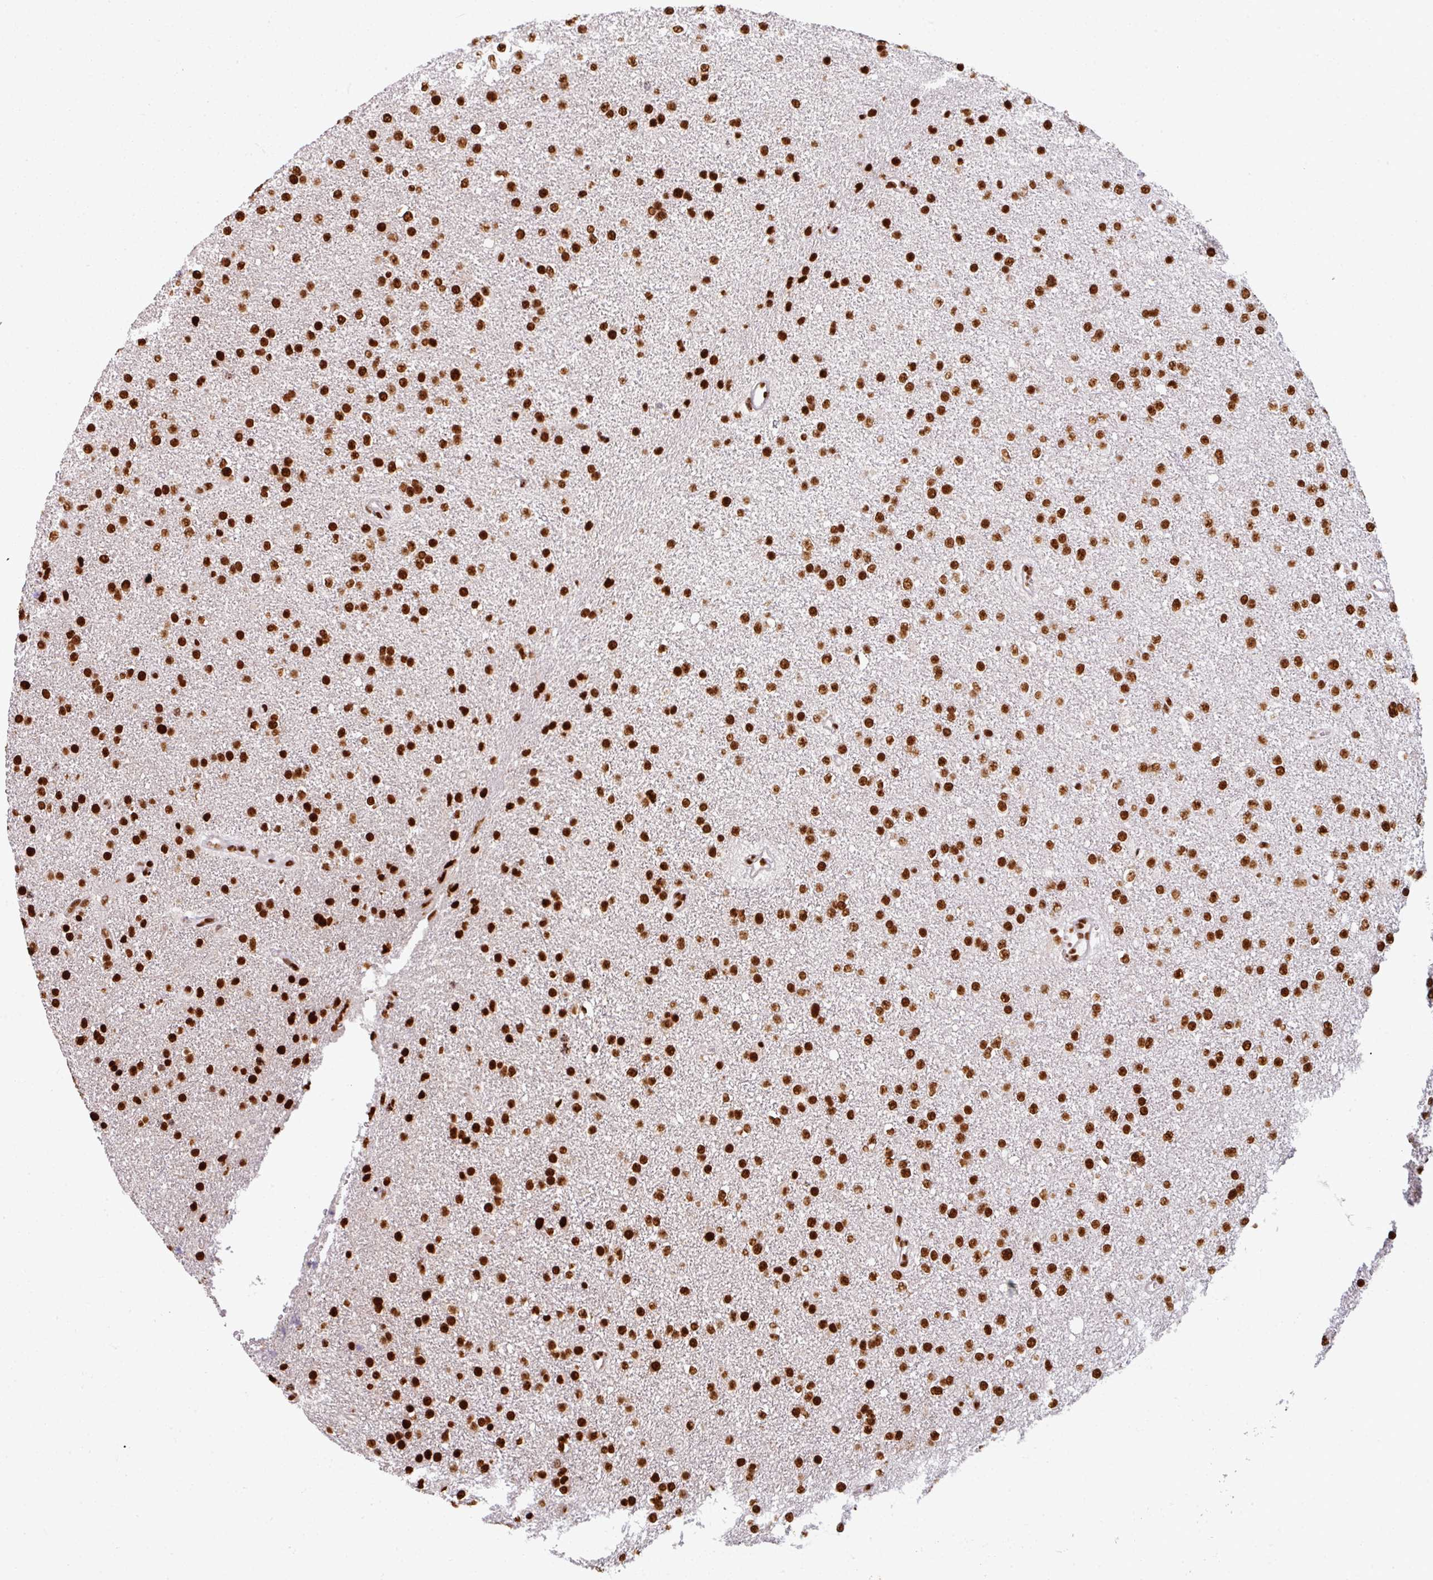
{"staining": {"intensity": "strong", "quantity": ">75%", "location": "nuclear"}, "tissue": "glioma", "cell_type": "Tumor cells", "image_type": "cancer", "snomed": [{"axis": "morphology", "description": "Glioma, malignant, Low grade"}, {"axis": "topography", "description": "Brain"}], "caption": "Immunohistochemical staining of glioma displays strong nuclear protein expression in about >75% of tumor cells. (Stains: DAB (3,3'-diaminobenzidine) in brown, nuclei in blue, Microscopy: brightfield microscopy at high magnification).", "gene": "SIK3", "patient": {"sex": "female", "age": 34}}